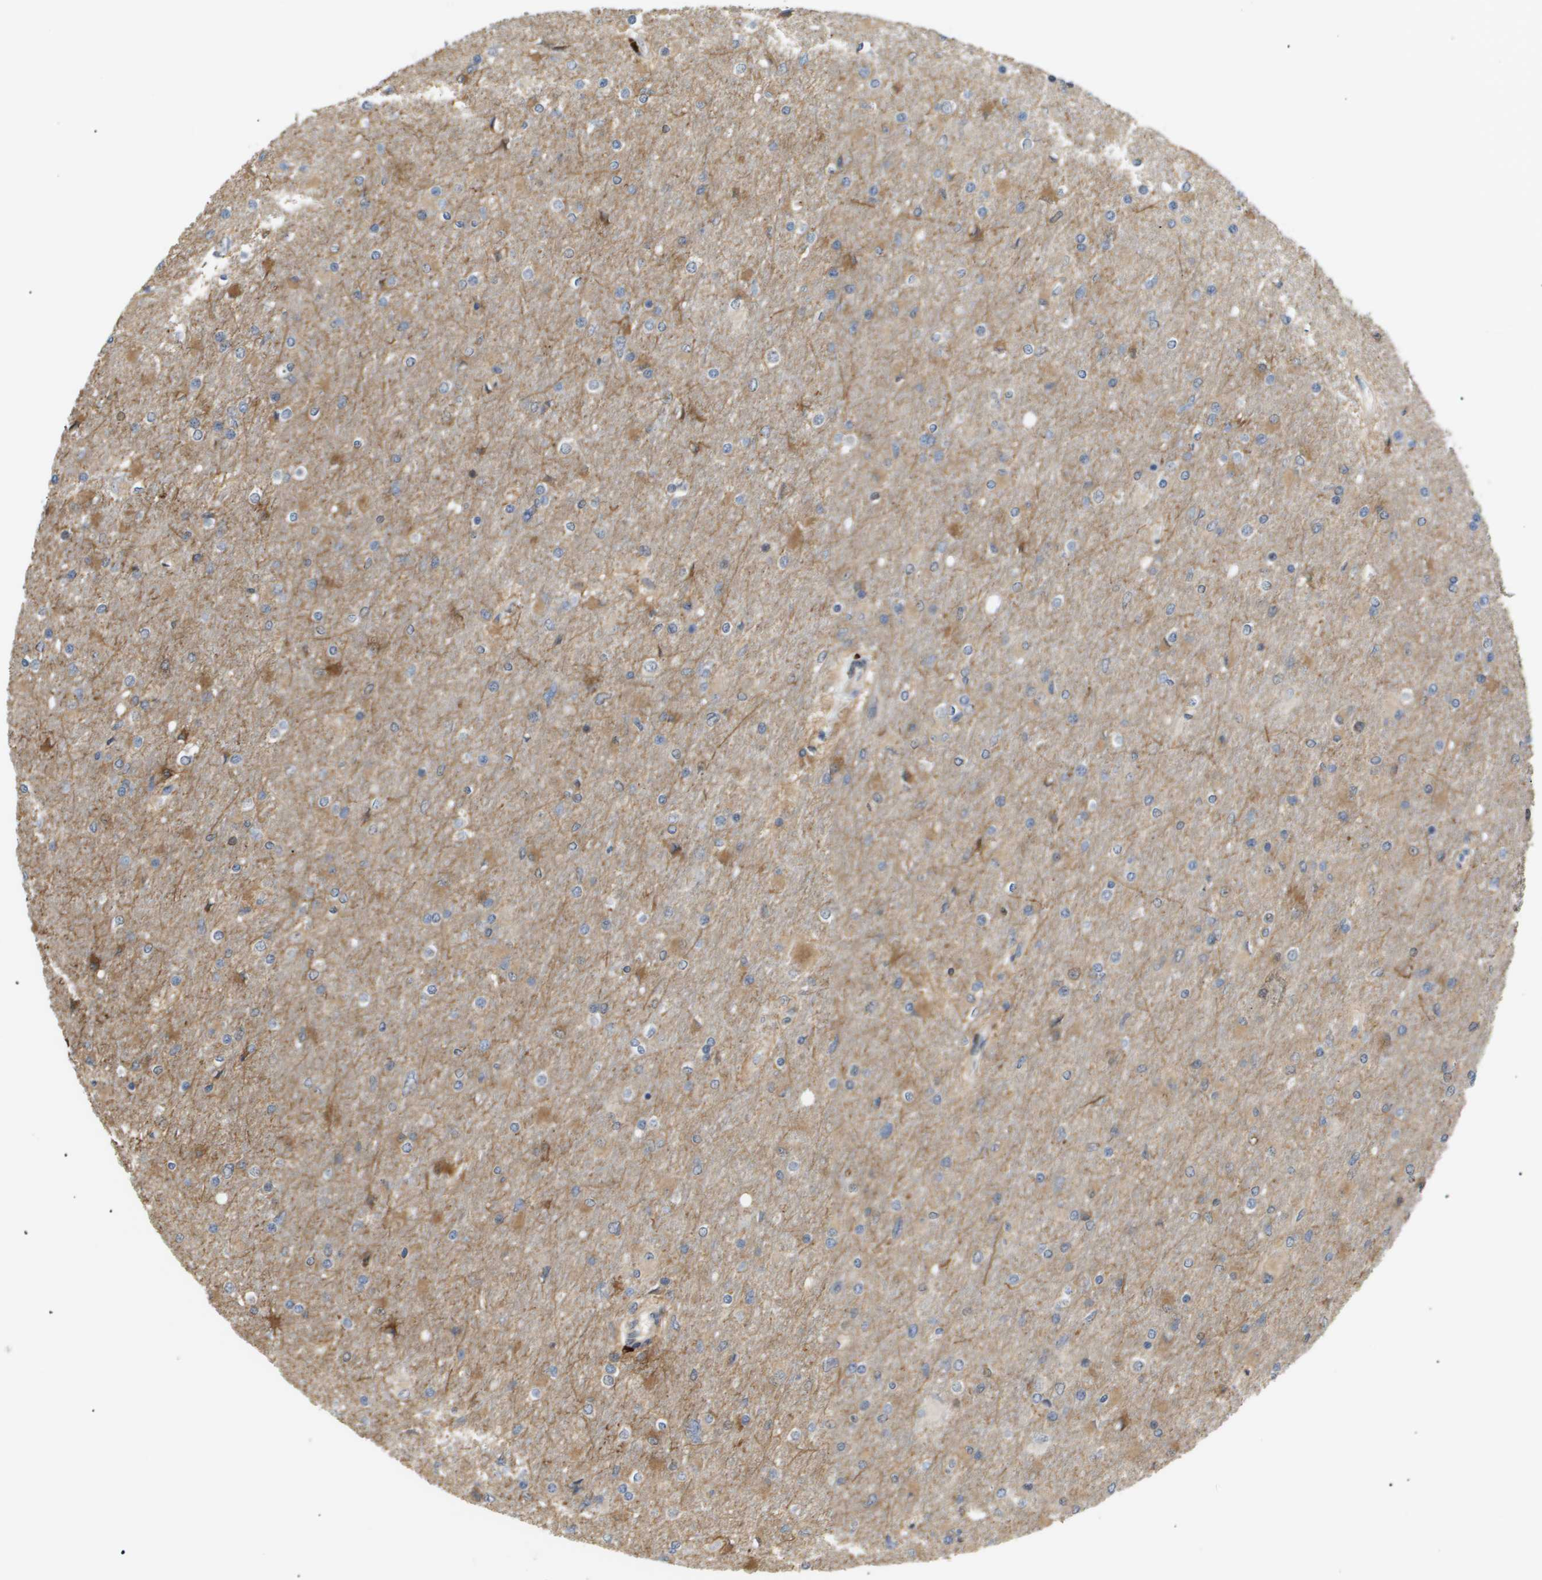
{"staining": {"intensity": "negative", "quantity": "none", "location": "none"}, "tissue": "glioma", "cell_type": "Tumor cells", "image_type": "cancer", "snomed": [{"axis": "morphology", "description": "Glioma, malignant, High grade"}, {"axis": "topography", "description": "Cerebral cortex"}], "caption": "Immunohistochemistry (IHC) of human glioma displays no staining in tumor cells.", "gene": "PDGFB", "patient": {"sex": "female", "age": 36}}